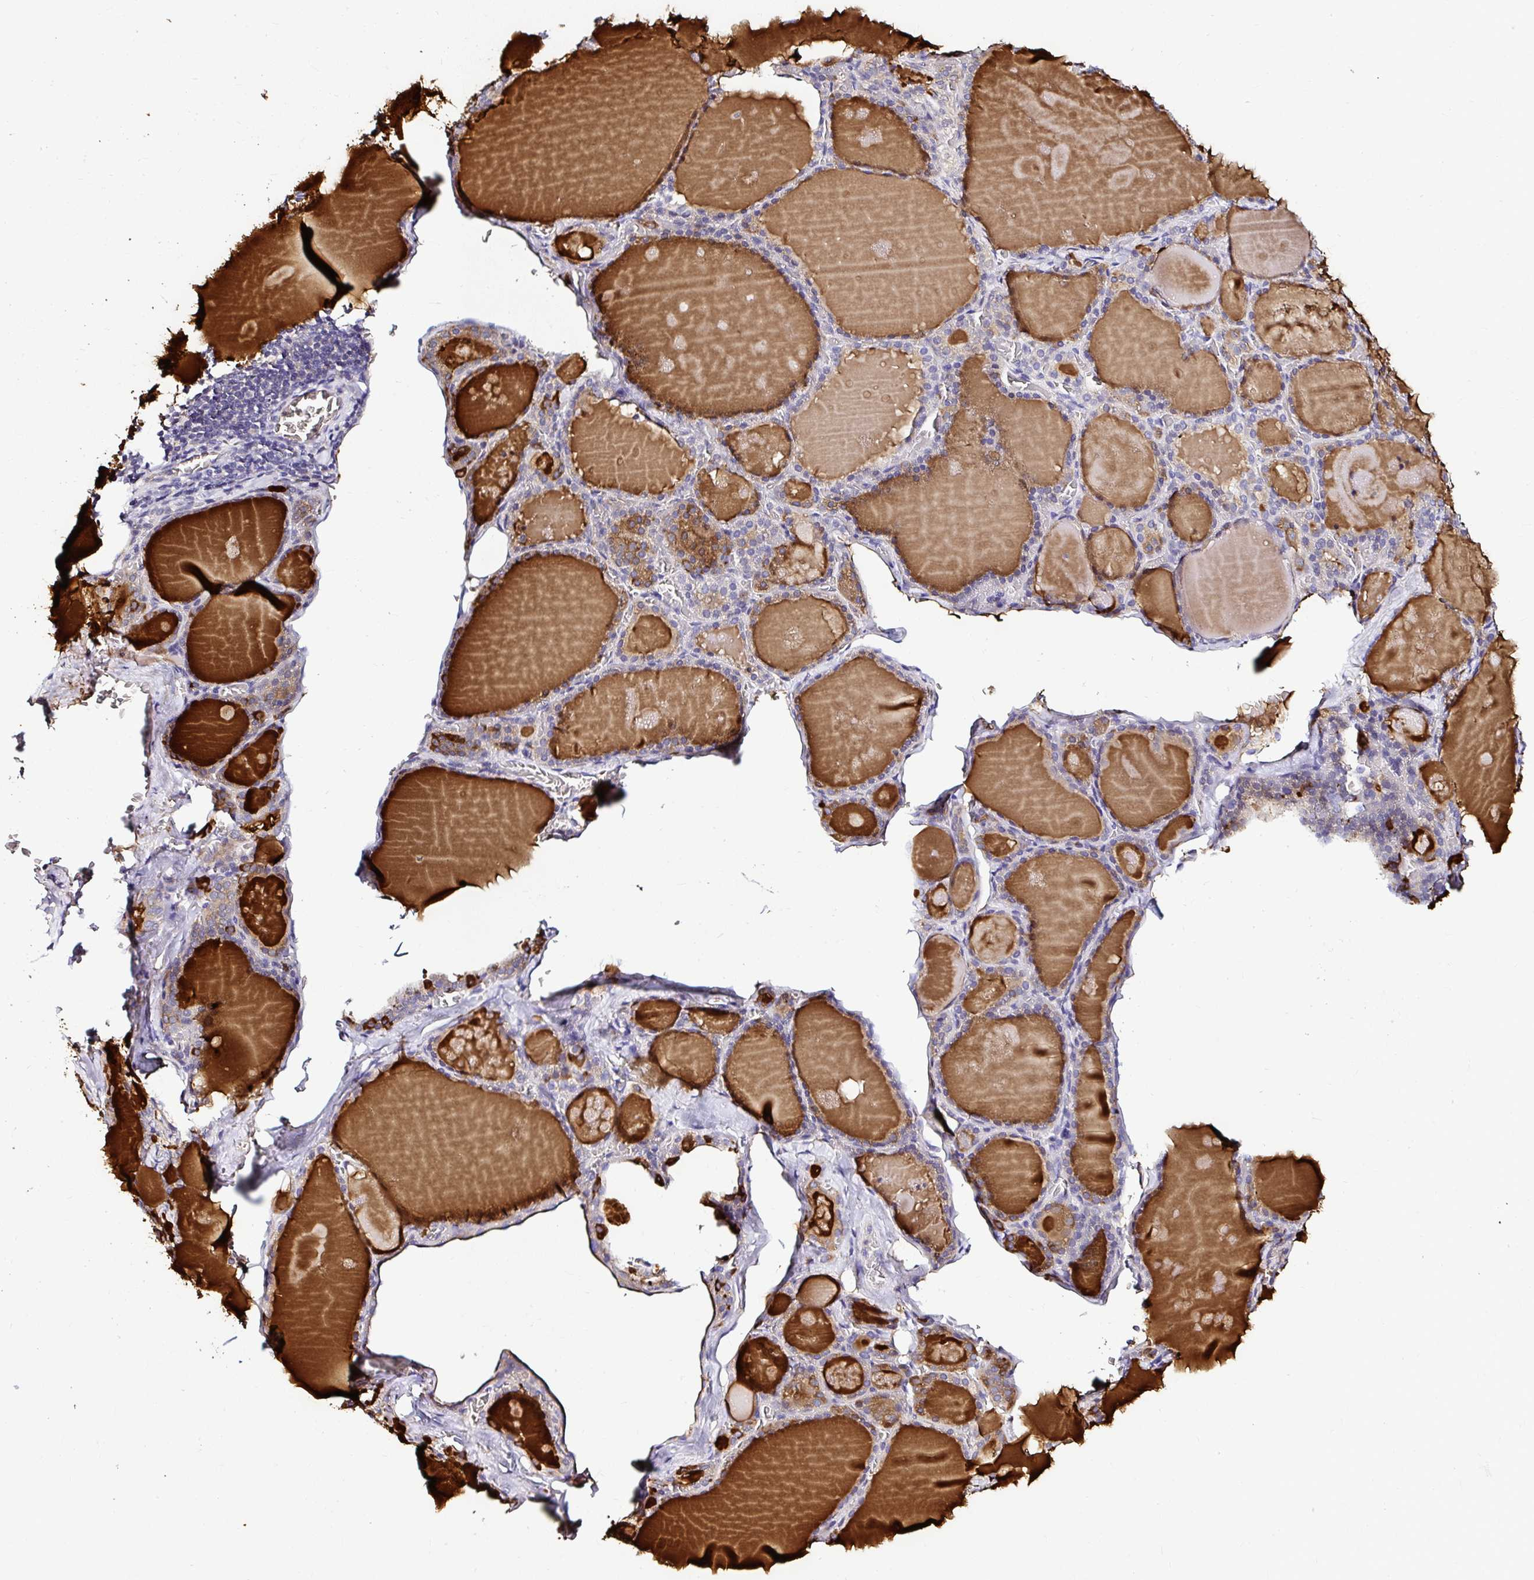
{"staining": {"intensity": "moderate", "quantity": "<25%", "location": "cytoplasmic/membranous"}, "tissue": "thyroid gland", "cell_type": "Glandular cells", "image_type": "normal", "snomed": [{"axis": "morphology", "description": "Normal tissue, NOS"}, {"axis": "topography", "description": "Thyroid gland"}], "caption": "IHC staining of normal thyroid gland, which reveals low levels of moderate cytoplasmic/membranous expression in approximately <25% of glandular cells indicating moderate cytoplasmic/membranous protein staining. The staining was performed using DAB (brown) for protein detection and nuclei were counterstained in hematoxylin (blue).", "gene": "DEPDC5", "patient": {"sex": "male", "age": 56}}